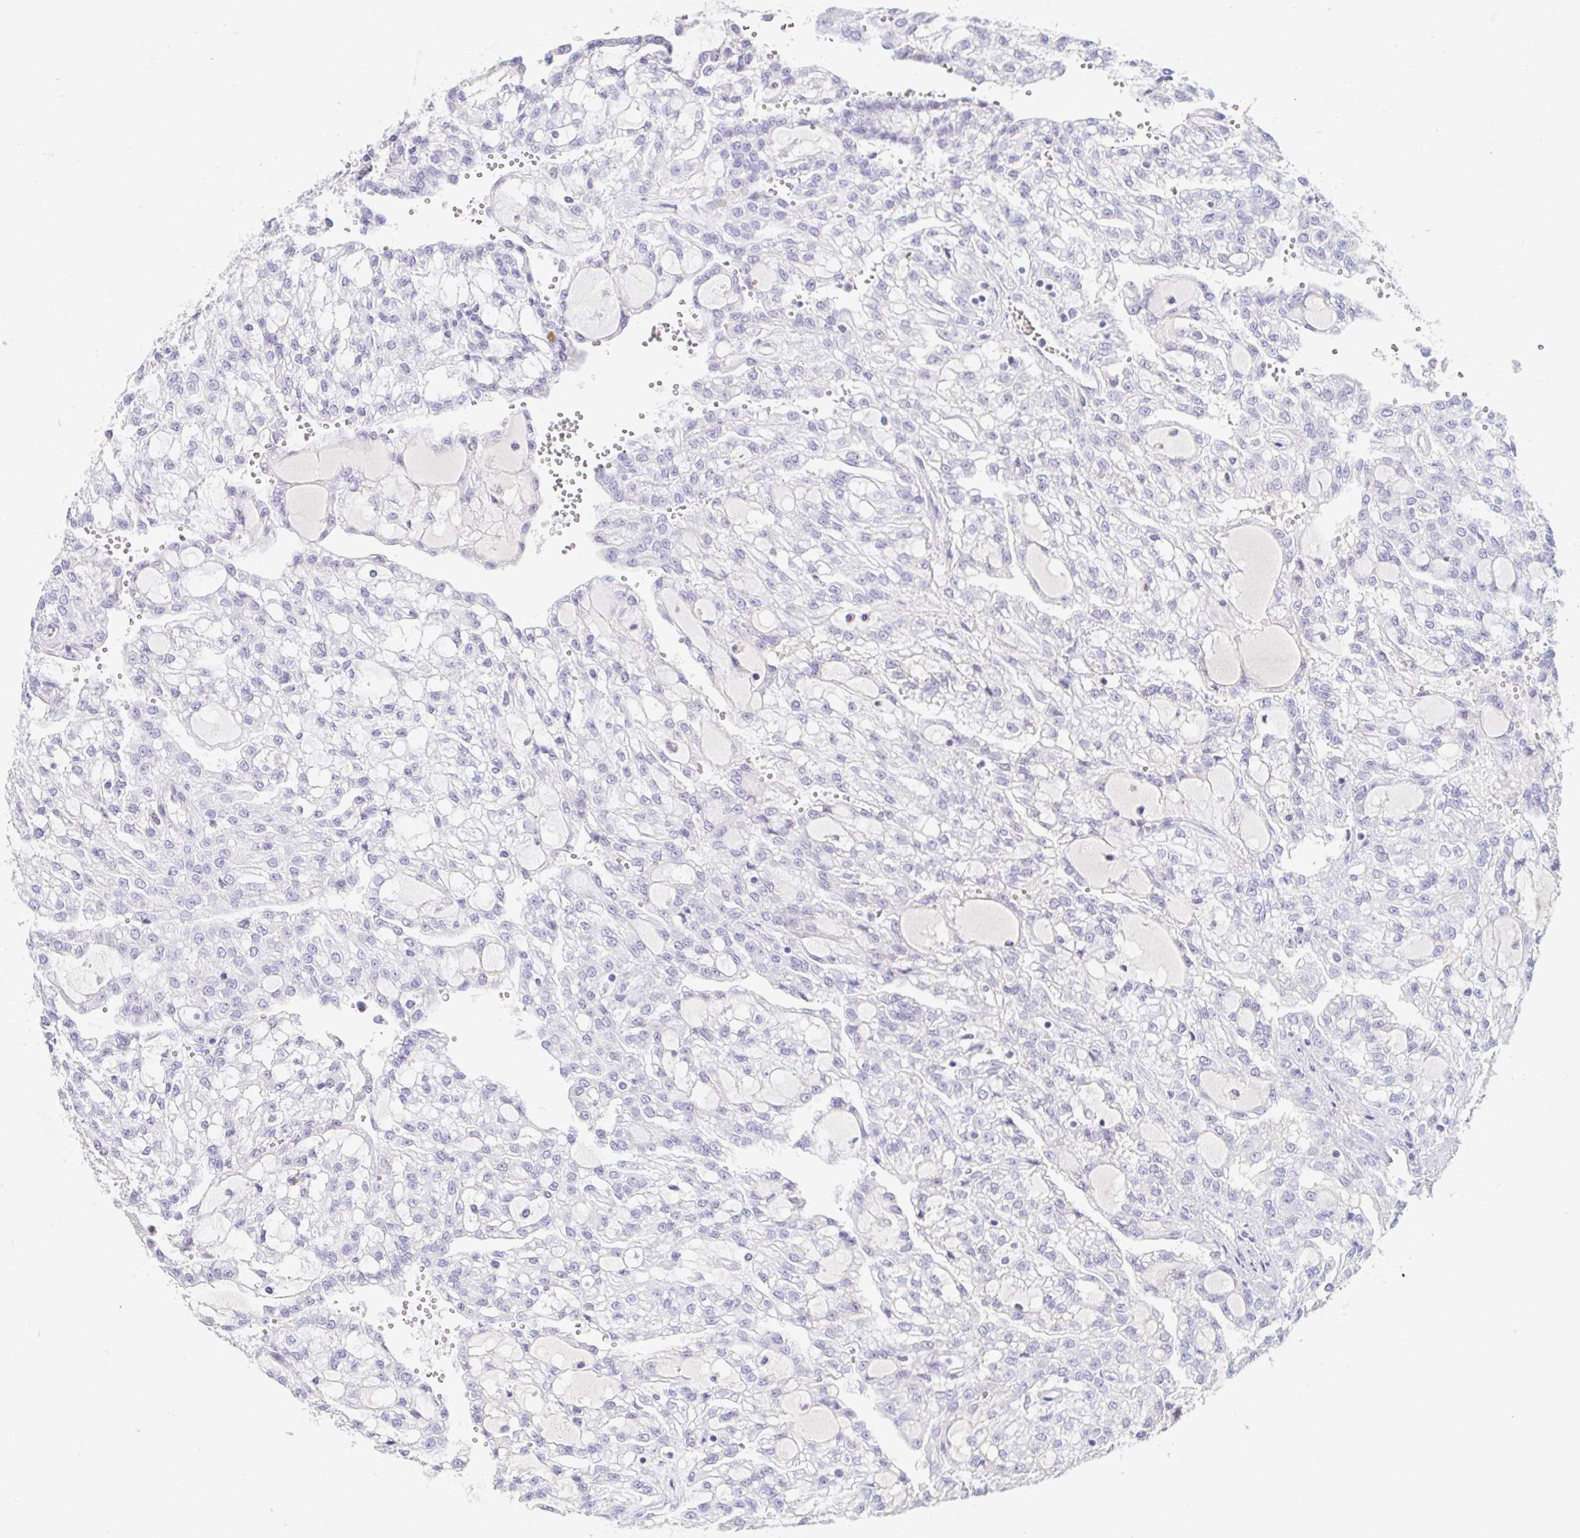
{"staining": {"intensity": "negative", "quantity": "none", "location": "none"}, "tissue": "renal cancer", "cell_type": "Tumor cells", "image_type": "cancer", "snomed": [{"axis": "morphology", "description": "Adenocarcinoma, NOS"}, {"axis": "topography", "description": "Kidney"}], "caption": "Adenocarcinoma (renal) stained for a protein using immunohistochemistry (IHC) displays no expression tumor cells.", "gene": "TEX44", "patient": {"sex": "male", "age": 63}}